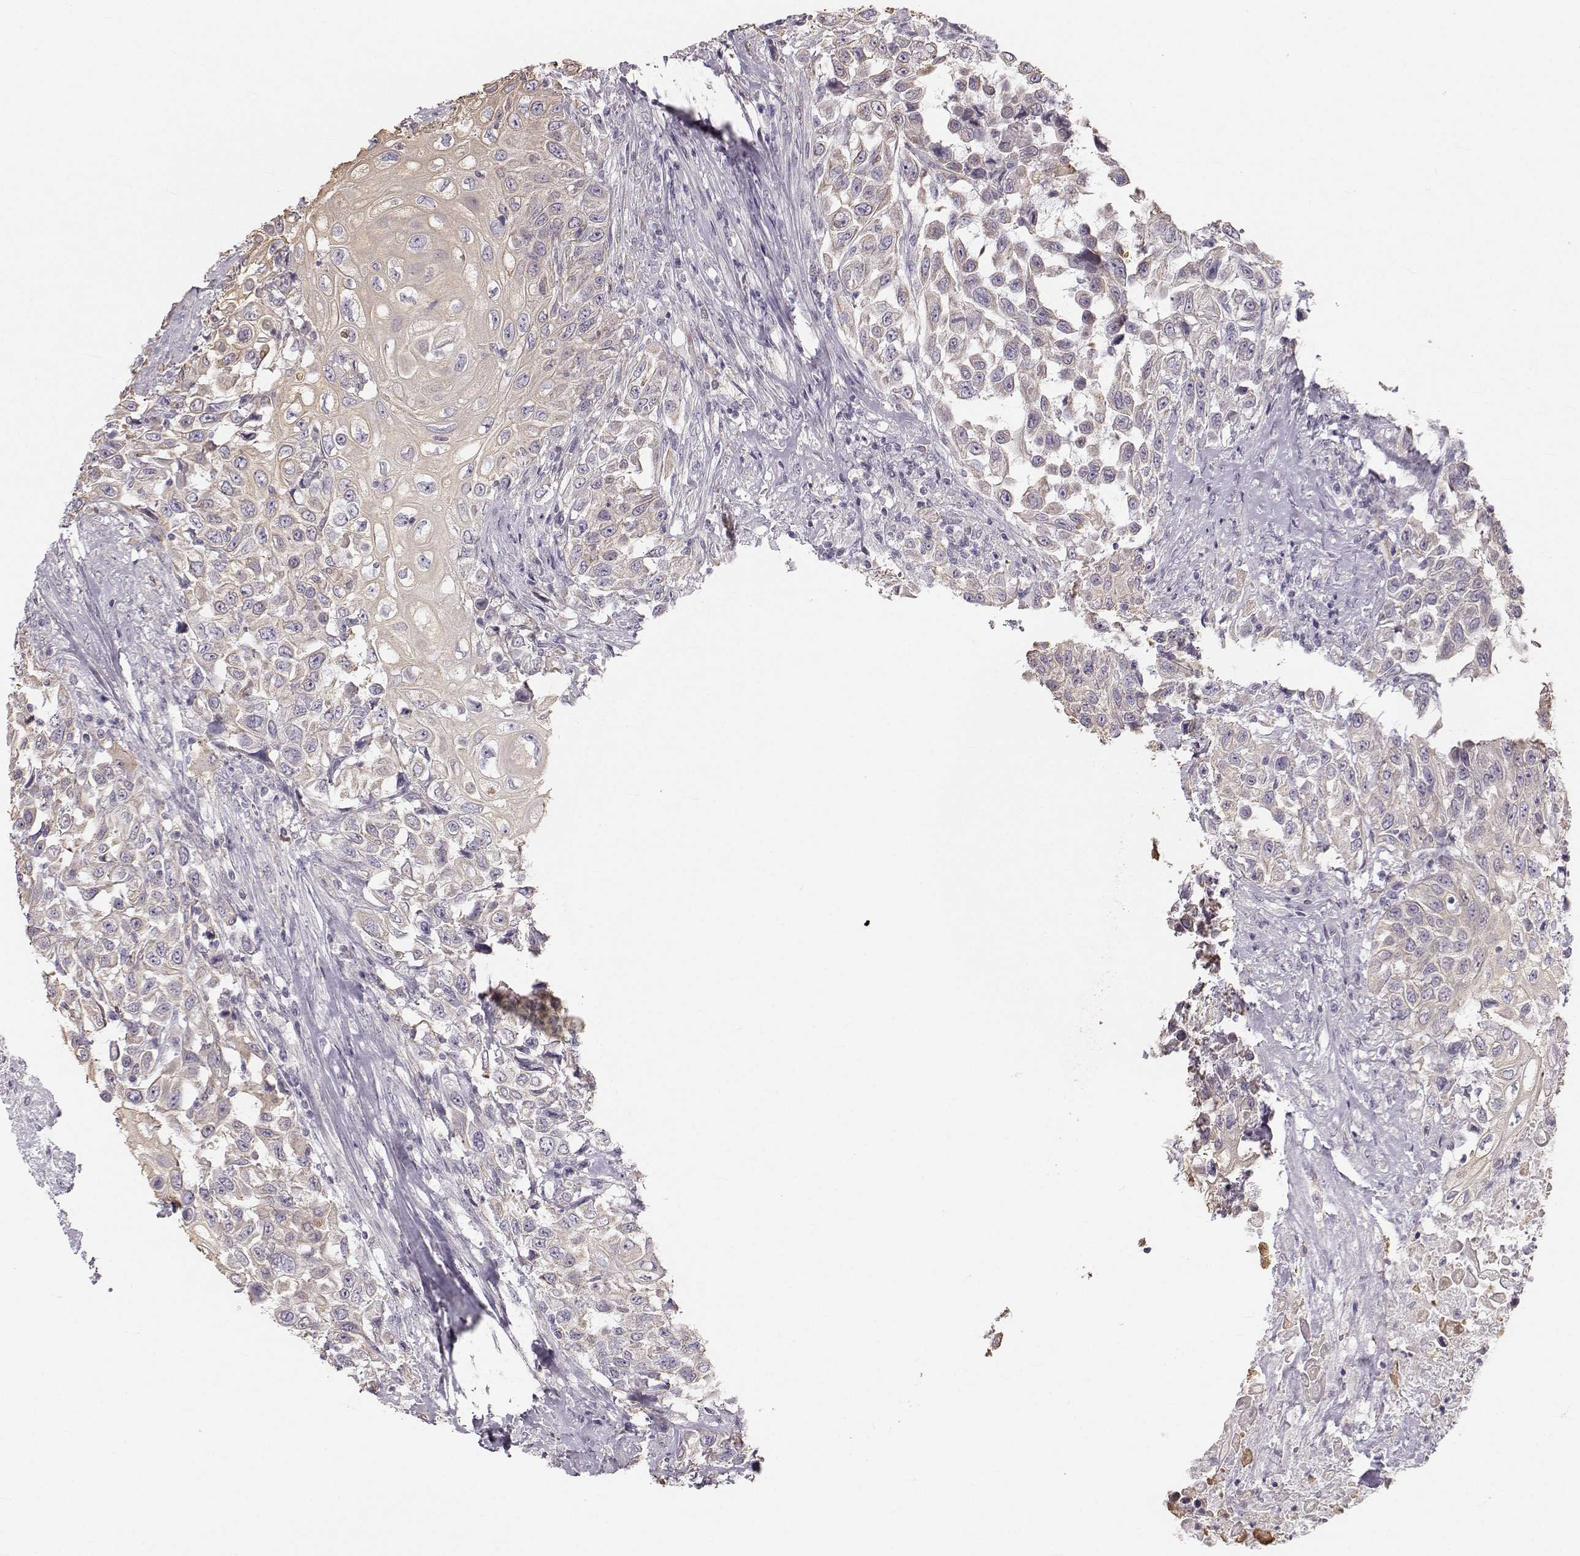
{"staining": {"intensity": "negative", "quantity": "none", "location": "none"}, "tissue": "urothelial cancer", "cell_type": "Tumor cells", "image_type": "cancer", "snomed": [{"axis": "morphology", "description": "Urothelial carcinoma, High grade"}, {"axis": "topography", "description": "Urinary bladder"}], "caption": "Immunohistochemistry histopathology image of human urothelial cancer stained for a protein (brown), which reveals no expression in tumor cells.", "gene": "RUNDC3A", "patient": {"sex": "female", "age": 56}}